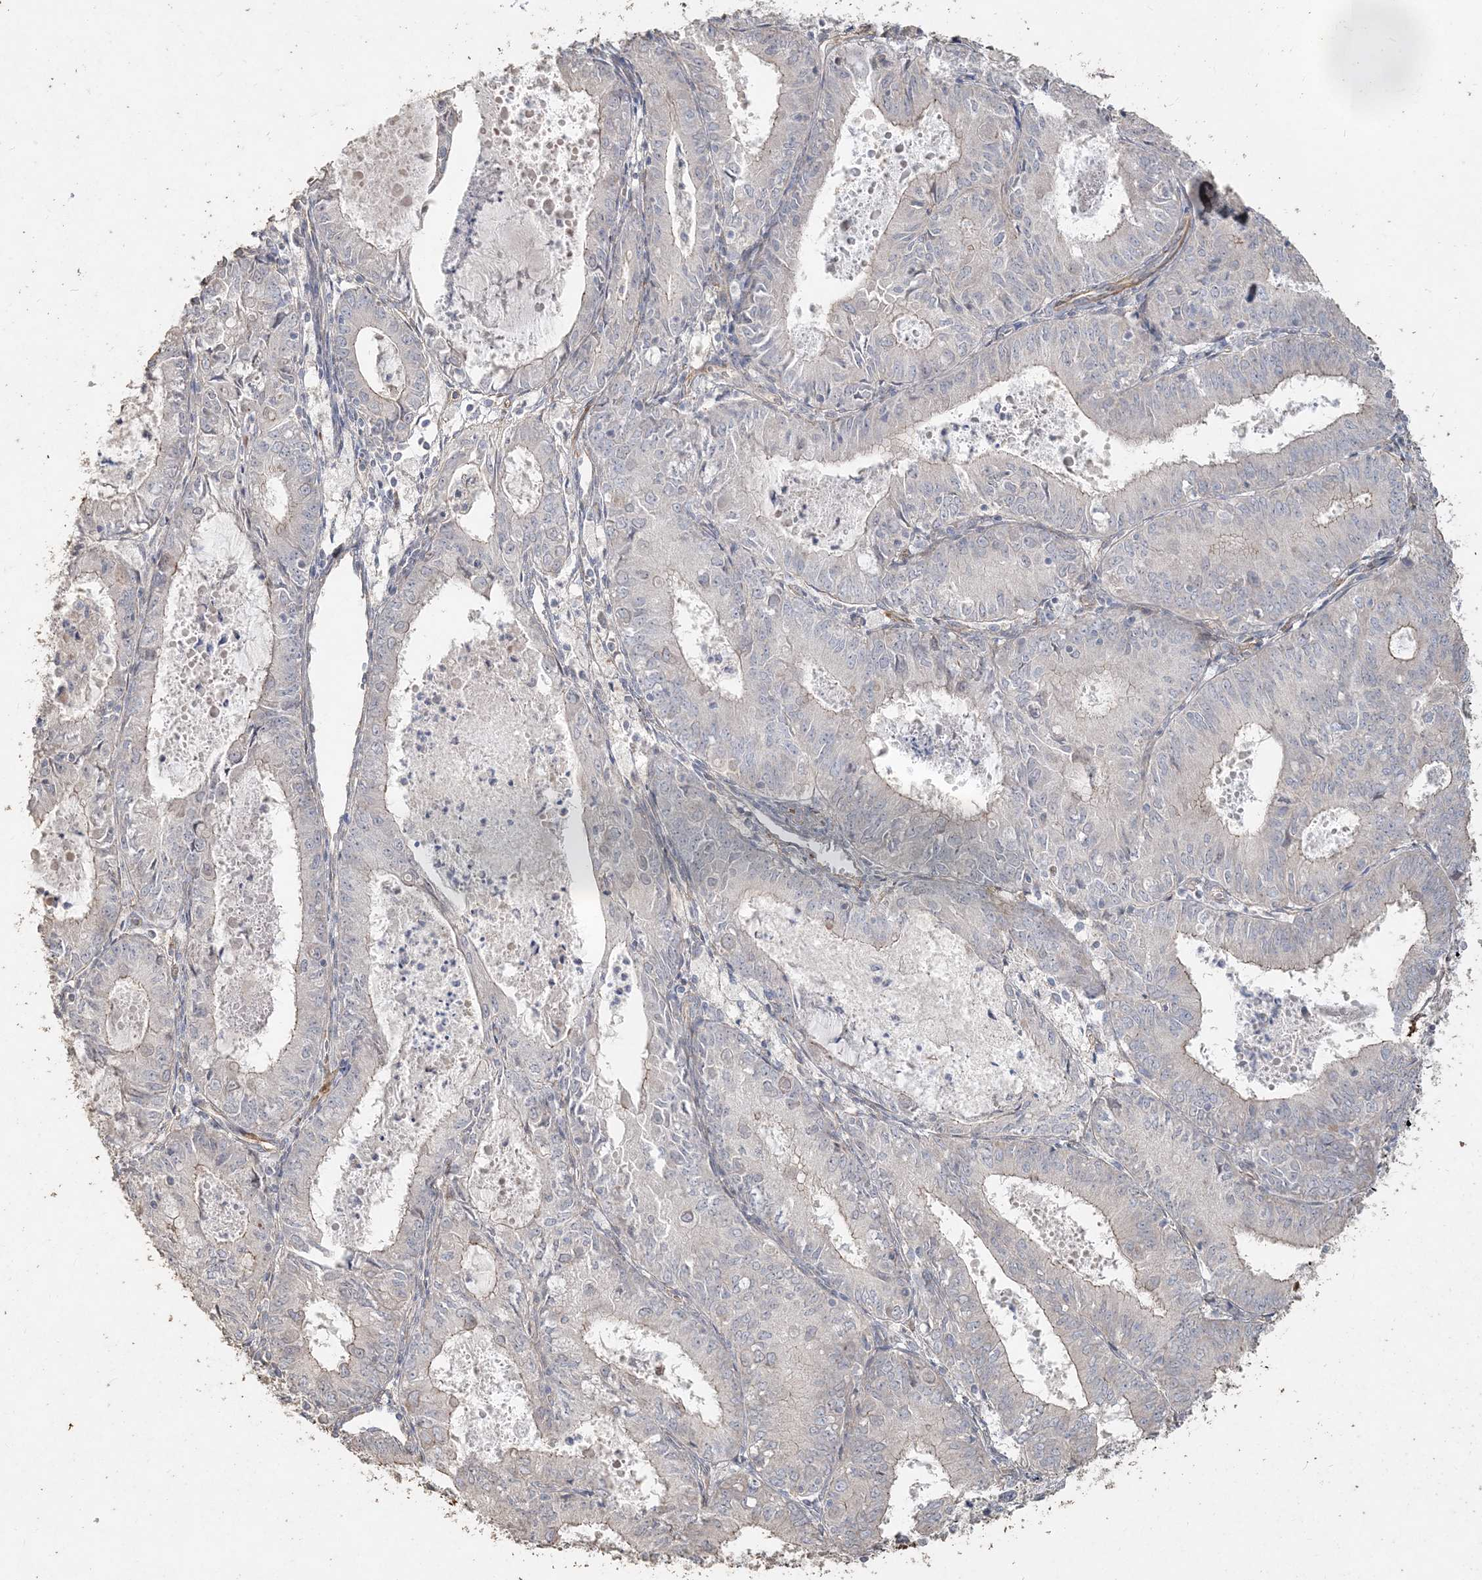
{"staining": {"intensity": "negative", "quantity": "none", "location": "none"}, "tissue": "endometrial cancer", "cell_type": "Tumor cells", "image_type": "cancer", "snomed": [{"axis": "morphology", "description": "Adenocarcinoma, NOS"}, {"axis": "topography", "description": "Endometrium"}], "caption": "Image shows no significant protein positivity in tumor cells of endometrial cancer (adenocarcinoma).", "gene": "RNF145", "patient": {"sex": "female", "age": 57}}